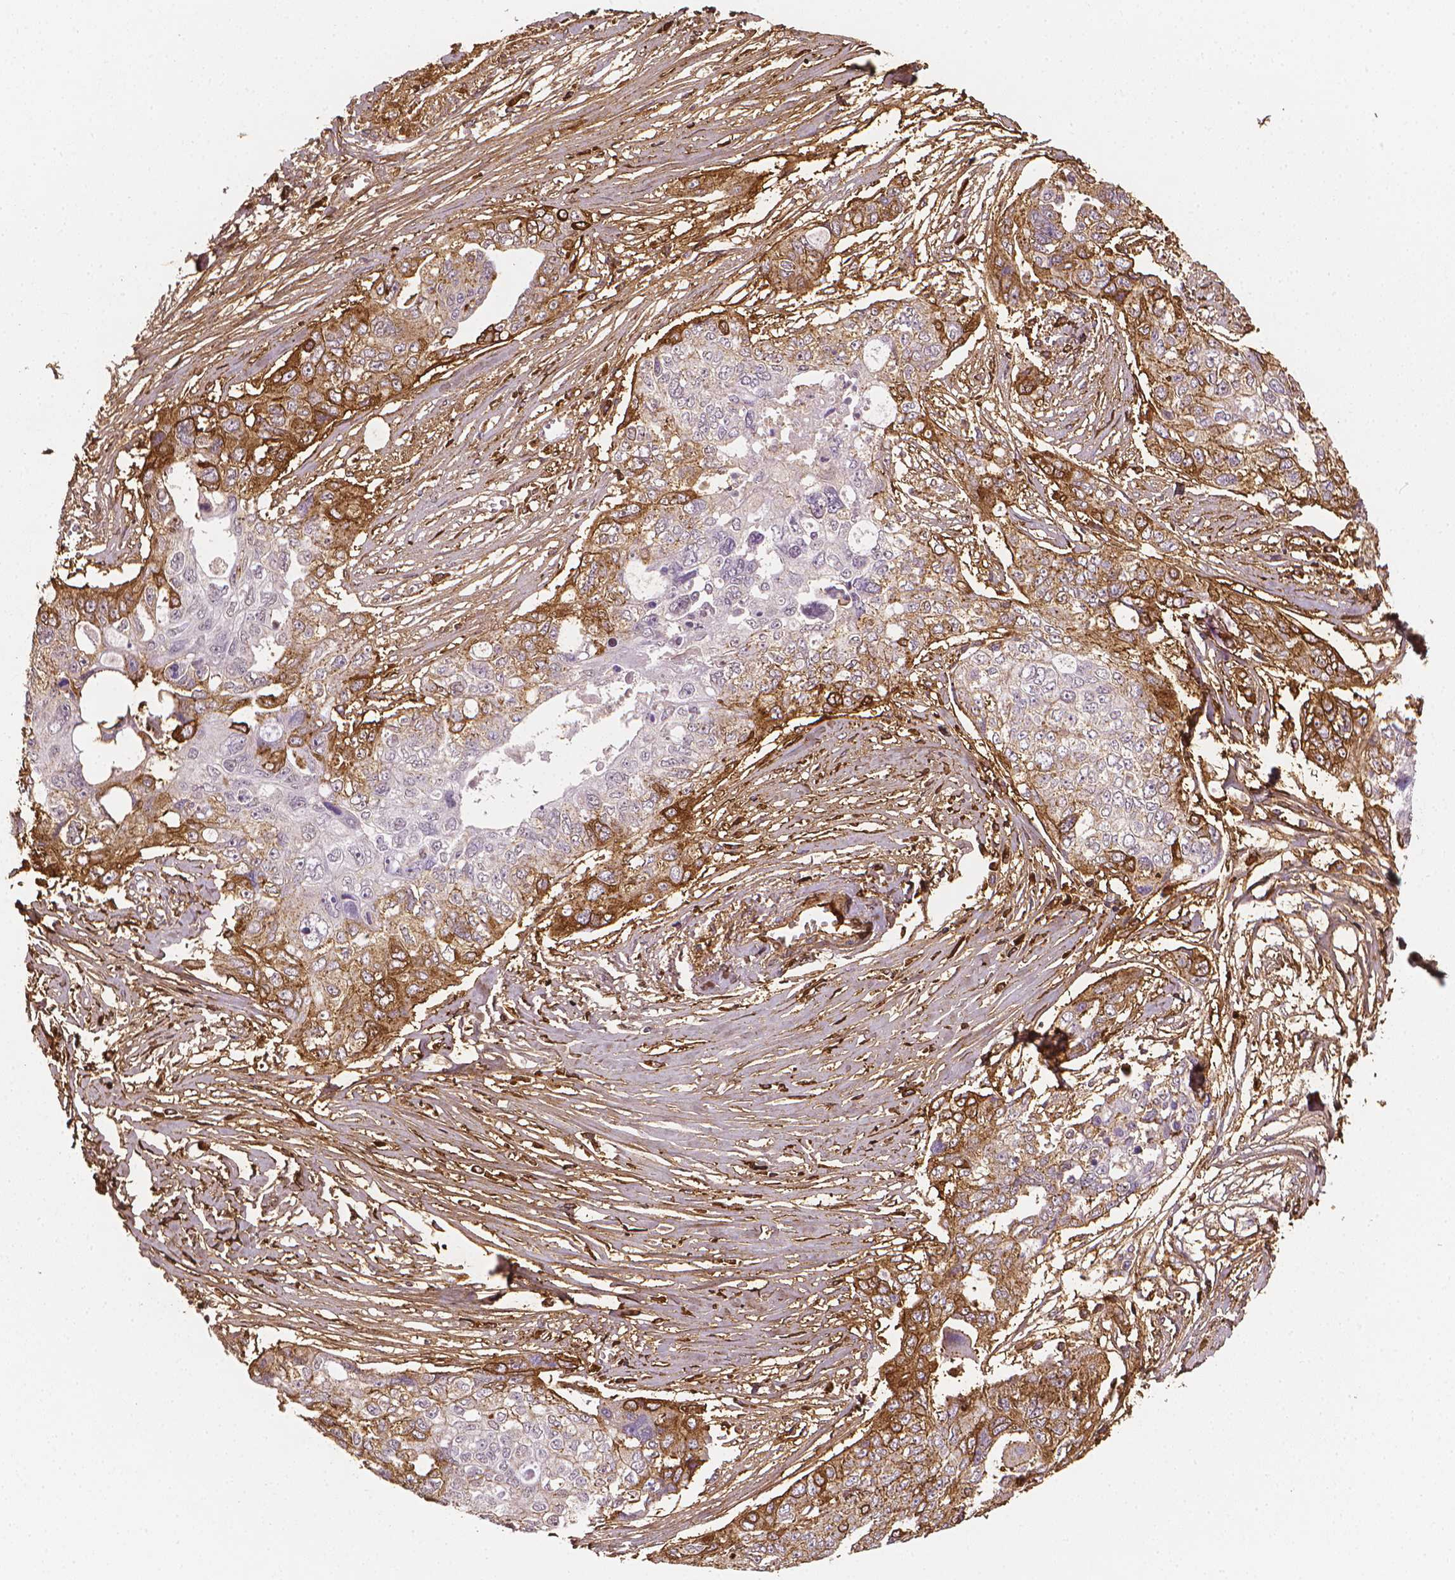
{"staining": {"intensity": "moderate", "quantity": "<25%", "location": "cytoplasmic/membranous"}, "tissue": "ovarian cancer", "cell_type": "Tumor cells", "image_type": "cancer", "snomed": [{"axis": "morphology", "description": "Carcinoma, endometroid"}, {"axis": "topography", "description": "Ovary"}], "caption": "Moderate cytoplasmic/membranous protein expression is seen in about <25% of tumor cells in ovarian cancer (endometroid carcinoma).", "gene": "DCN", "patient": {"sex": "female", "age": 70}}